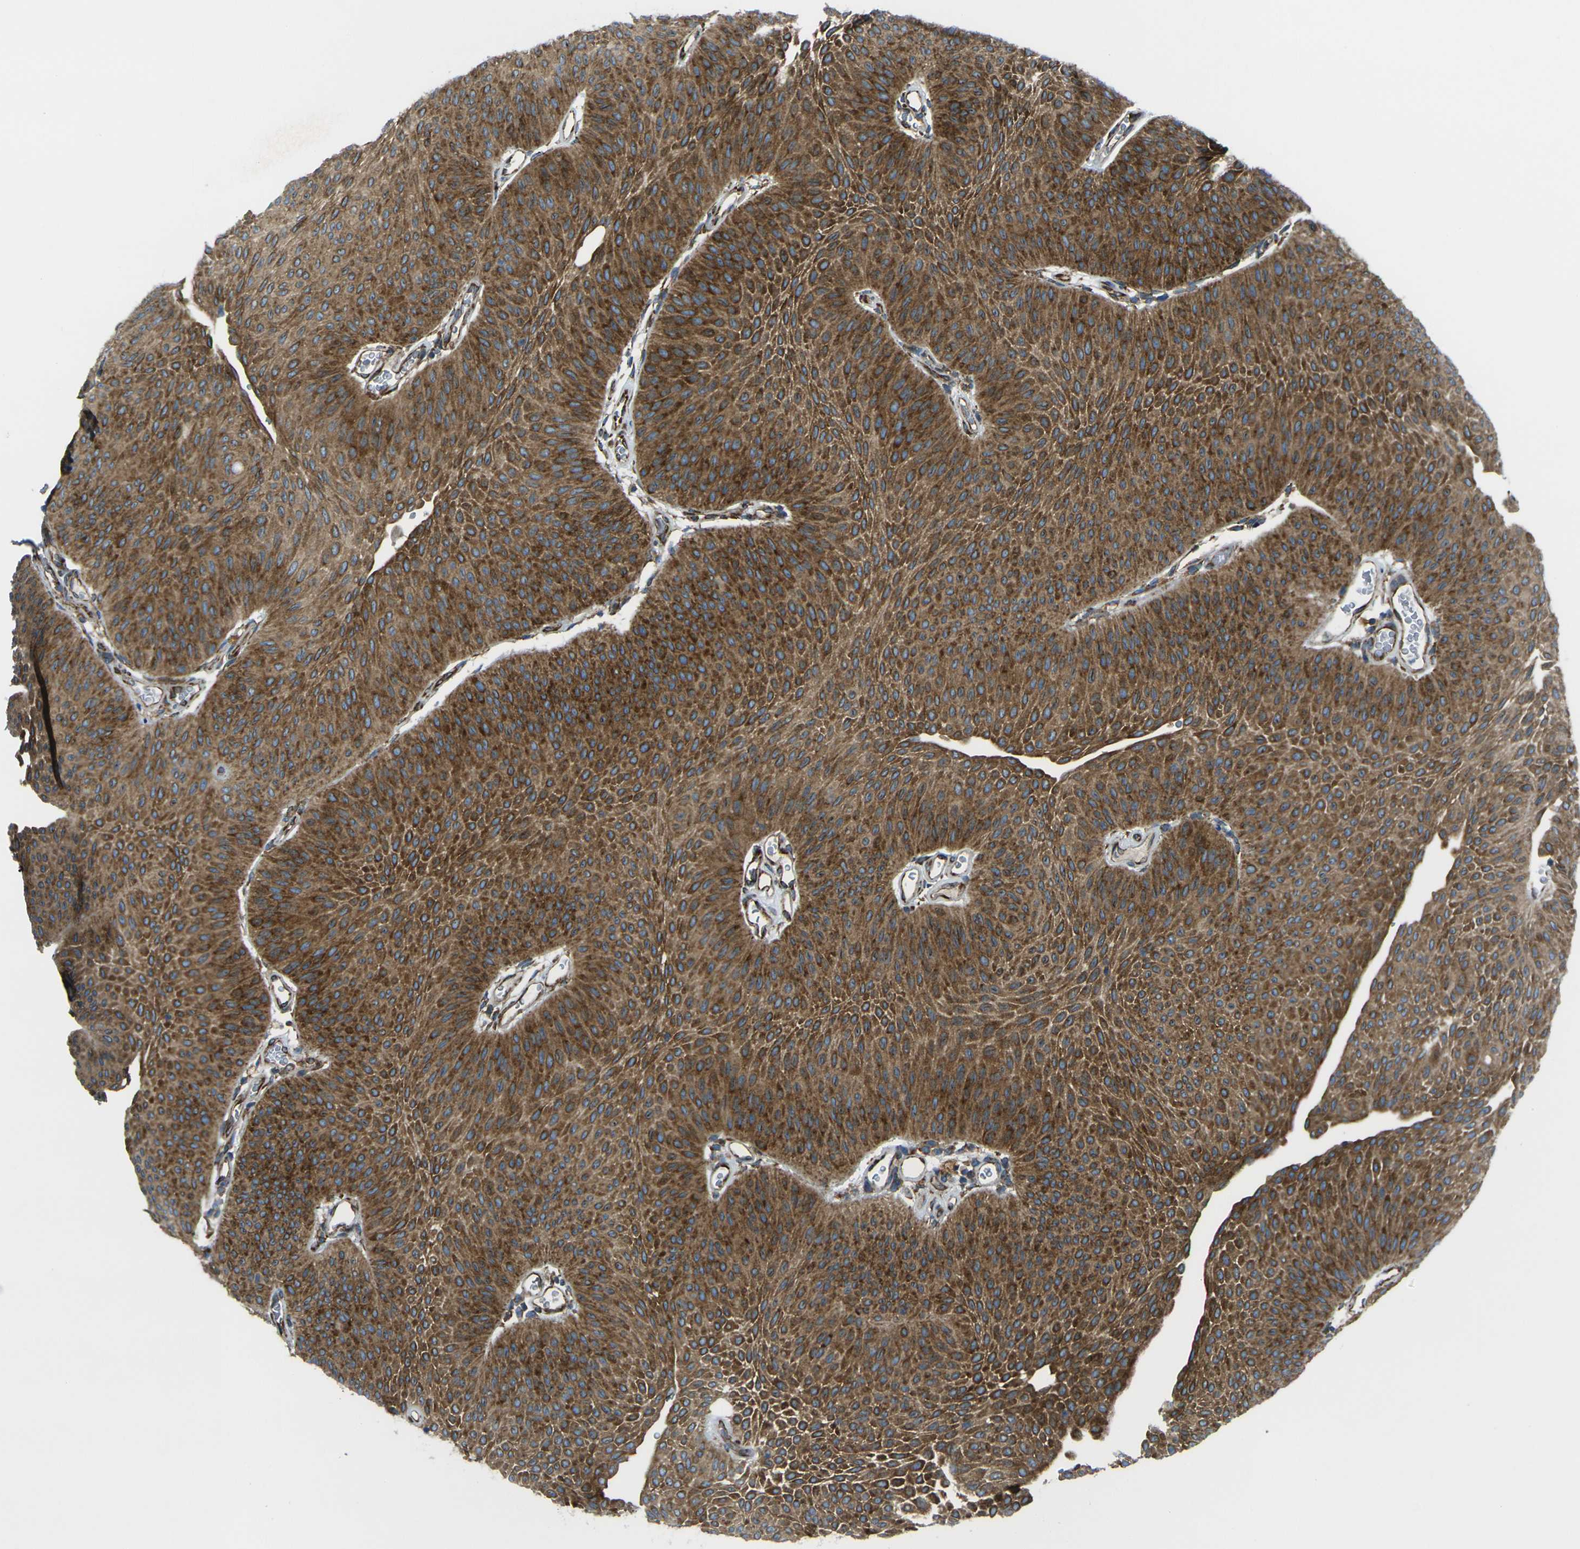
{"staining": {"intensity": "strong", "quantity": ">75%", "location": "cytoplasmic/membranous"}, "tissue": "urothelial cancer", "cell_type": "Tumor cells", "image_type": "cancer", "snomed": [{"axis": "morphology", "description": "Urothelial carcinoma, Low grade"}, {"axis": "topography", "description": "Urinary bladder"}], "caption": "This is a photomicrograph of immunohistochemistry (IHC) staining of urothelial carcinoma (low-grade), which shows strong staining in the cytoplasmic/membranous of tumor cells.", "gene": "CELSR2", "patient": {"sex": "female", "age": 60}}